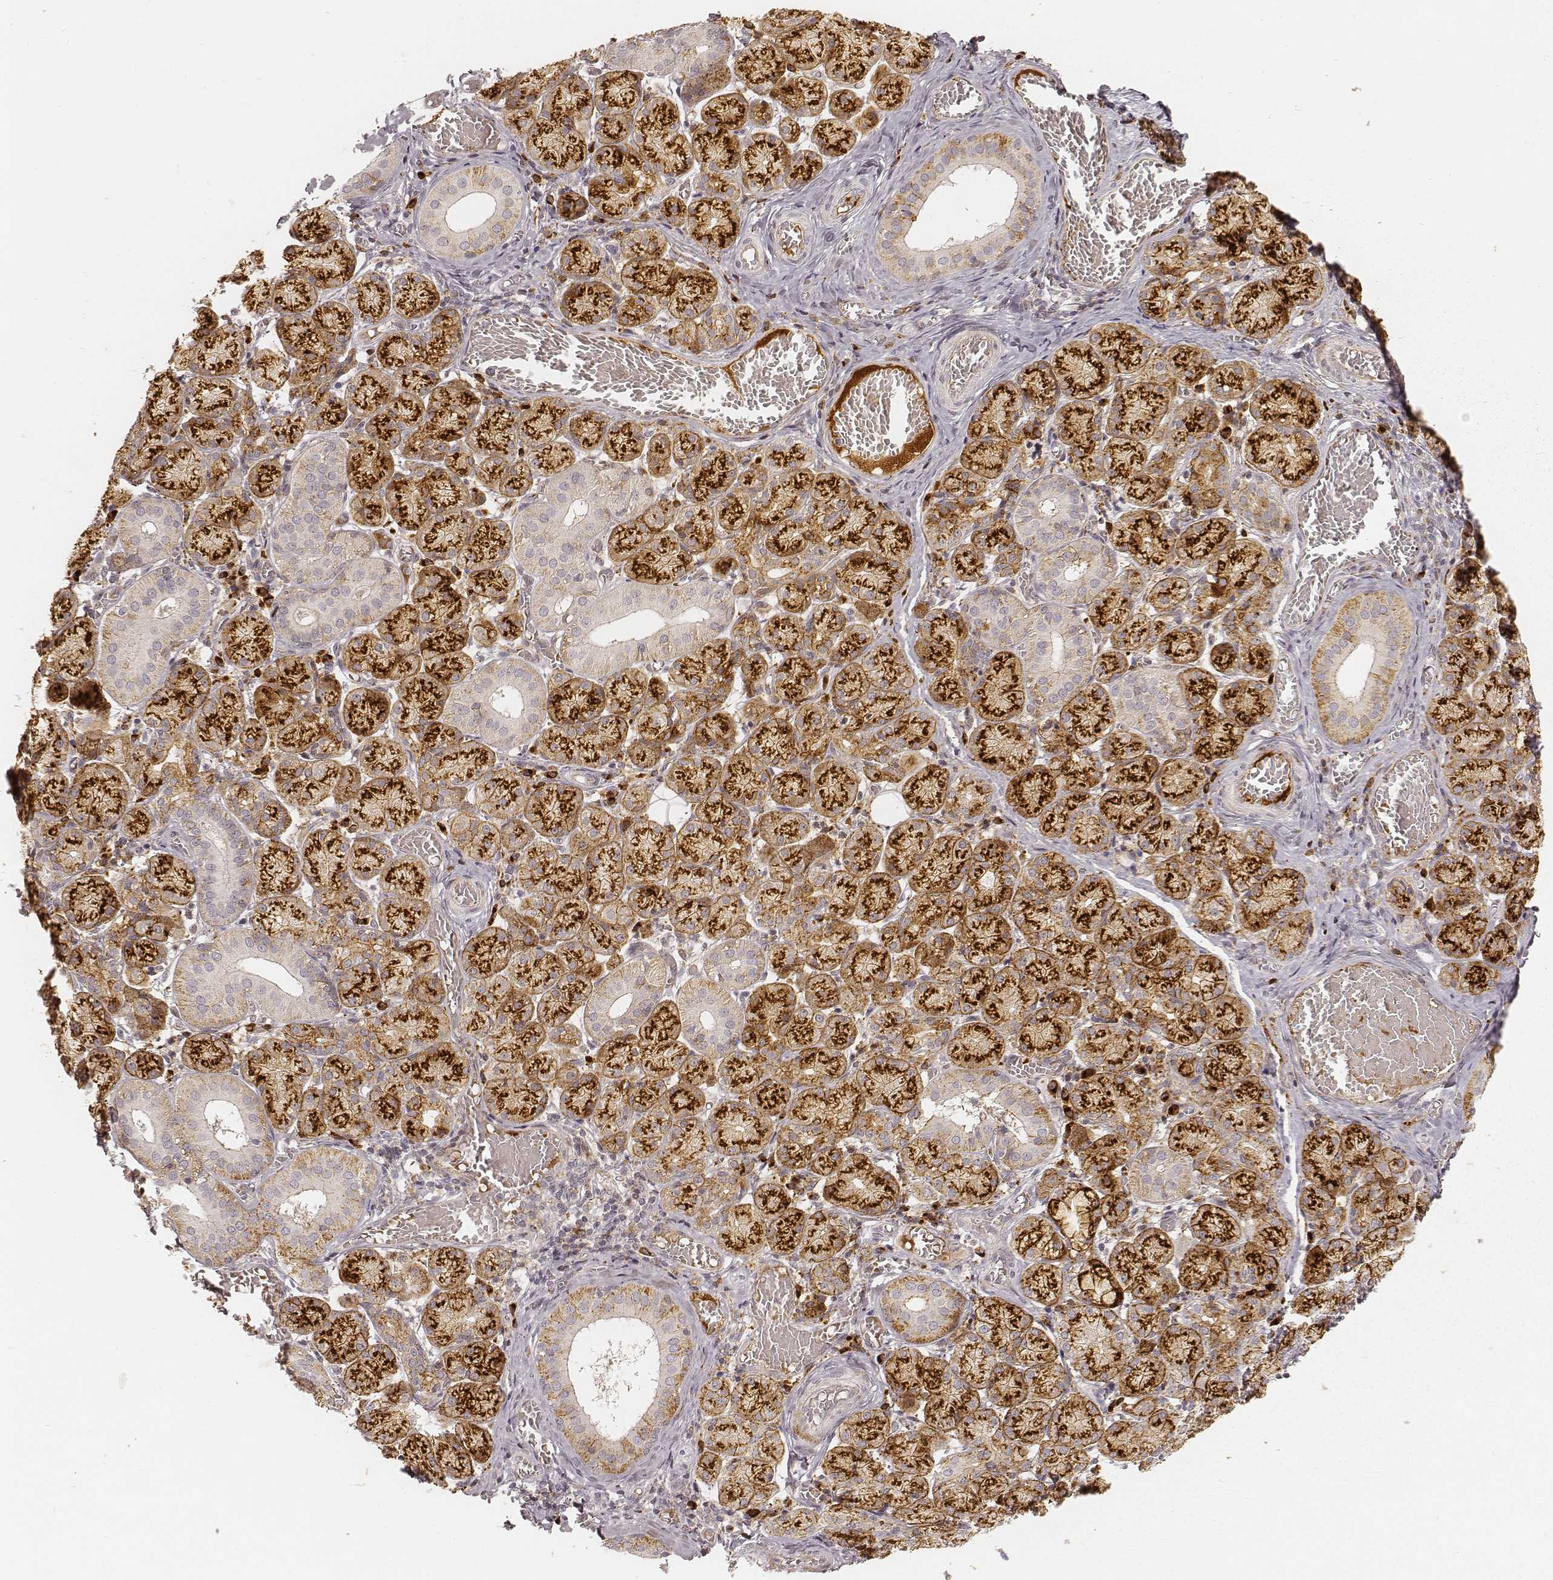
{"staining": {"intensity": "strong", "quantity": ">75%", "location": "cytoplasmic/membranous"}, "tissue": "salivary gland", "cell_type": "Glandular cells", "image_type": "normal", "snomed": [{"axis": "morphology", "description": "Normal tissue, NOS"}, {"axis": "topography", "description": "Salivary gland"}, {"axis": "topography", "description": "Peripheral nerve tissue"}], "caption": "Salivary gland stained with immunohistochemistry exhibits strong cytoplasmic/membranous expression in about >75% of glandular cells.", "gene": "GORASP2", "patient": {"sex": "female", "age": 24}}